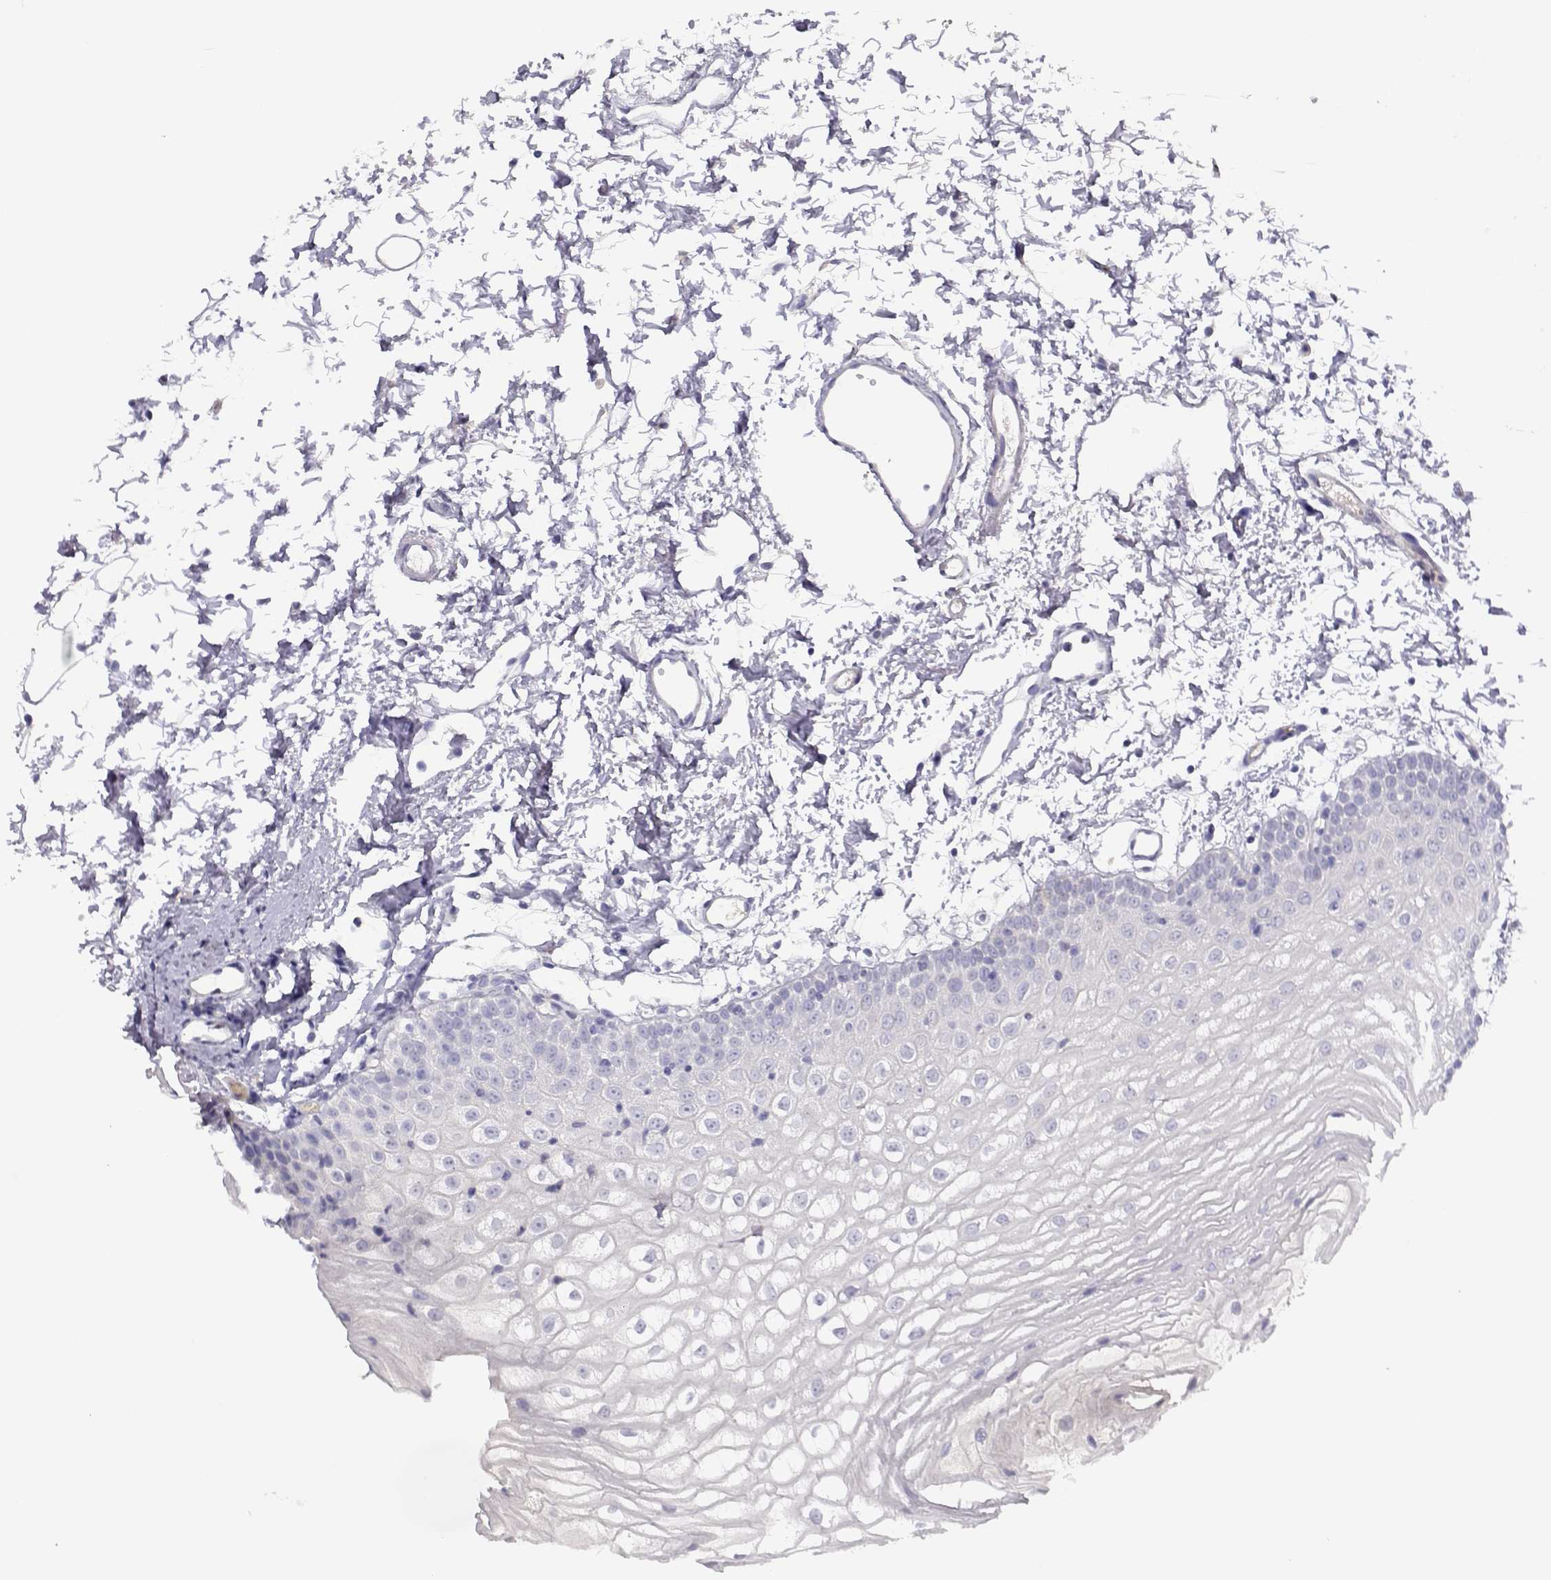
{"staining": {"intensity": "negative", "quantity": "none", "location": "none"}, "tissue": "oral mucosa", "cell_type": "Squamous epithelial cells", "image_type": "normal", "snomed": [{"axis": "morphology", "description": "Normal tissue, NOS"}, {"axis": "topography", "description": "Oral tissue"}], "caption": "This image is of benign oral mucosa stained with immunohistochemistry to label a protein in brown with the nuclei are counter-stained blue. There is no staining in squamous epithelial cells.", "gene": "SLCO6A1", "patient": {"sex": "male", "age": 72}}